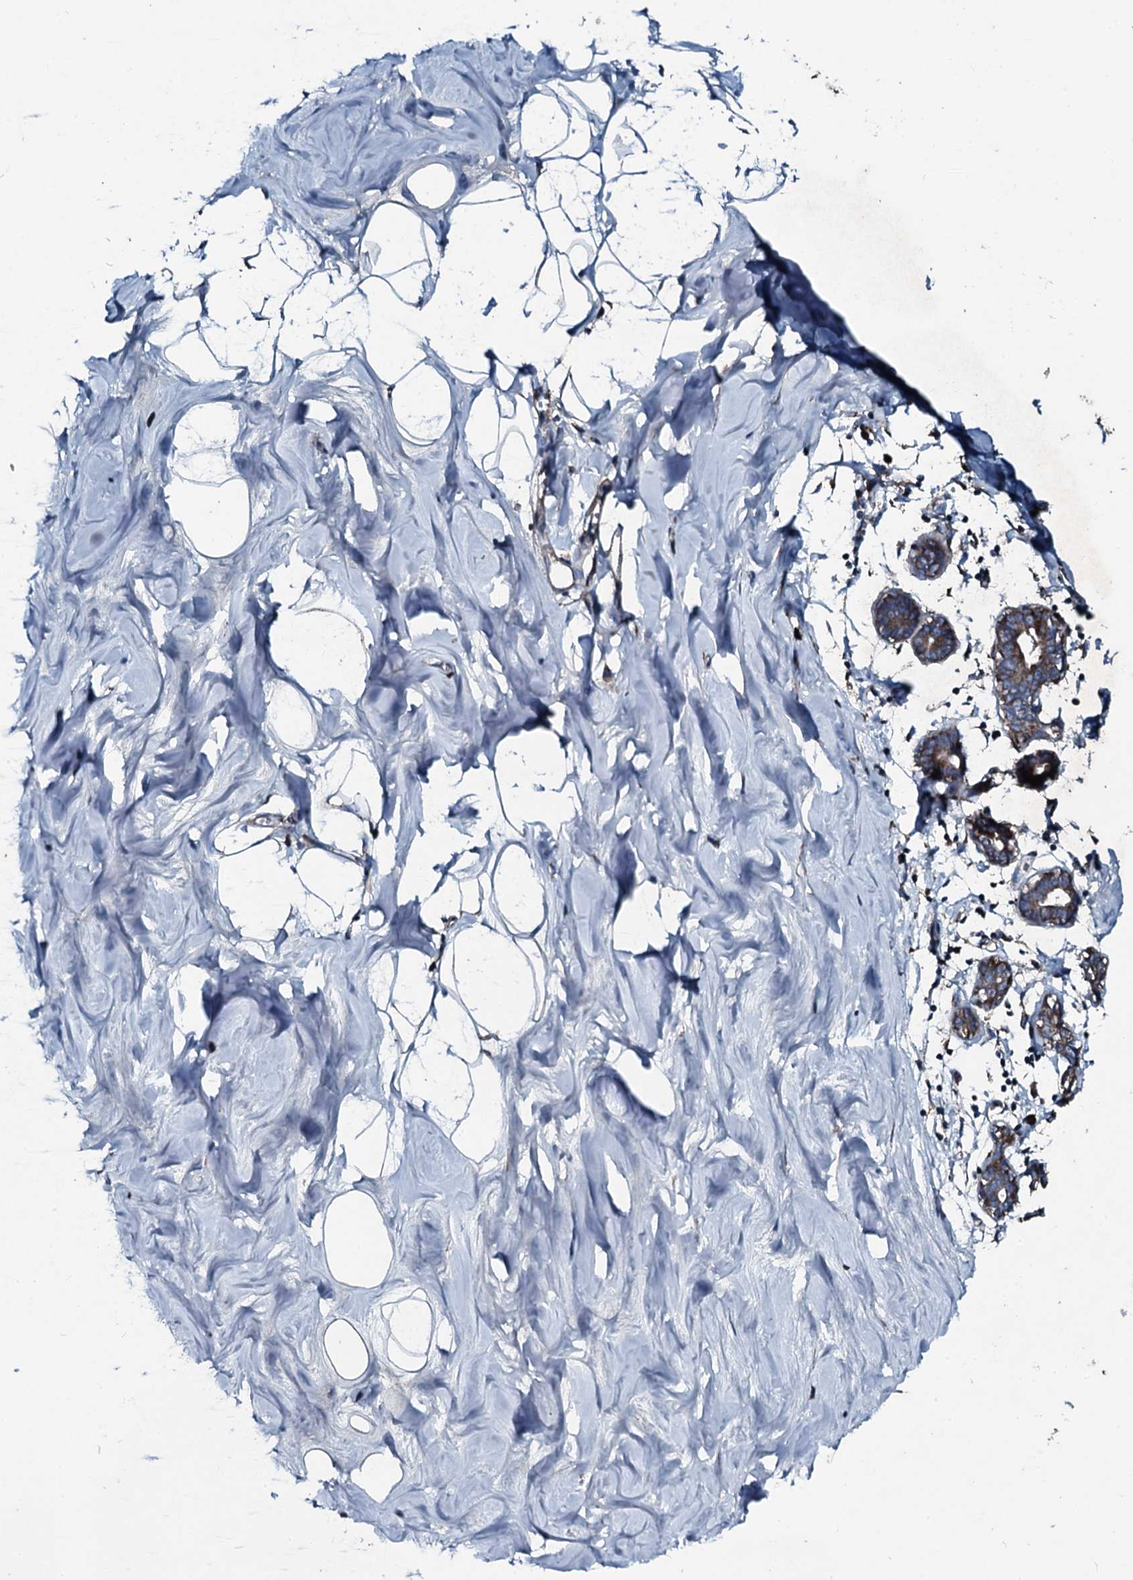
{"staining": {"intensity": "negative", "quantity": "none", "location": "none"}, "tissue": "breast", "cell_type": "Adipocytes", "image_type": "normal", "snomed": [{"axis": "morphology", "description": "Normal tissue, NOS"}, {"axis": "topography", "description": "Breast"}], "caption": "Adipocytes are negative for protein expression in unremarkable human breast. The staining is performed using DAB (3,3'-diaminobenzidine) brown chromogen with nuclei counter-stained in using hematoxylin.", "gene": "ACSS3", "patient": {"sex": "female", "age": 27}}